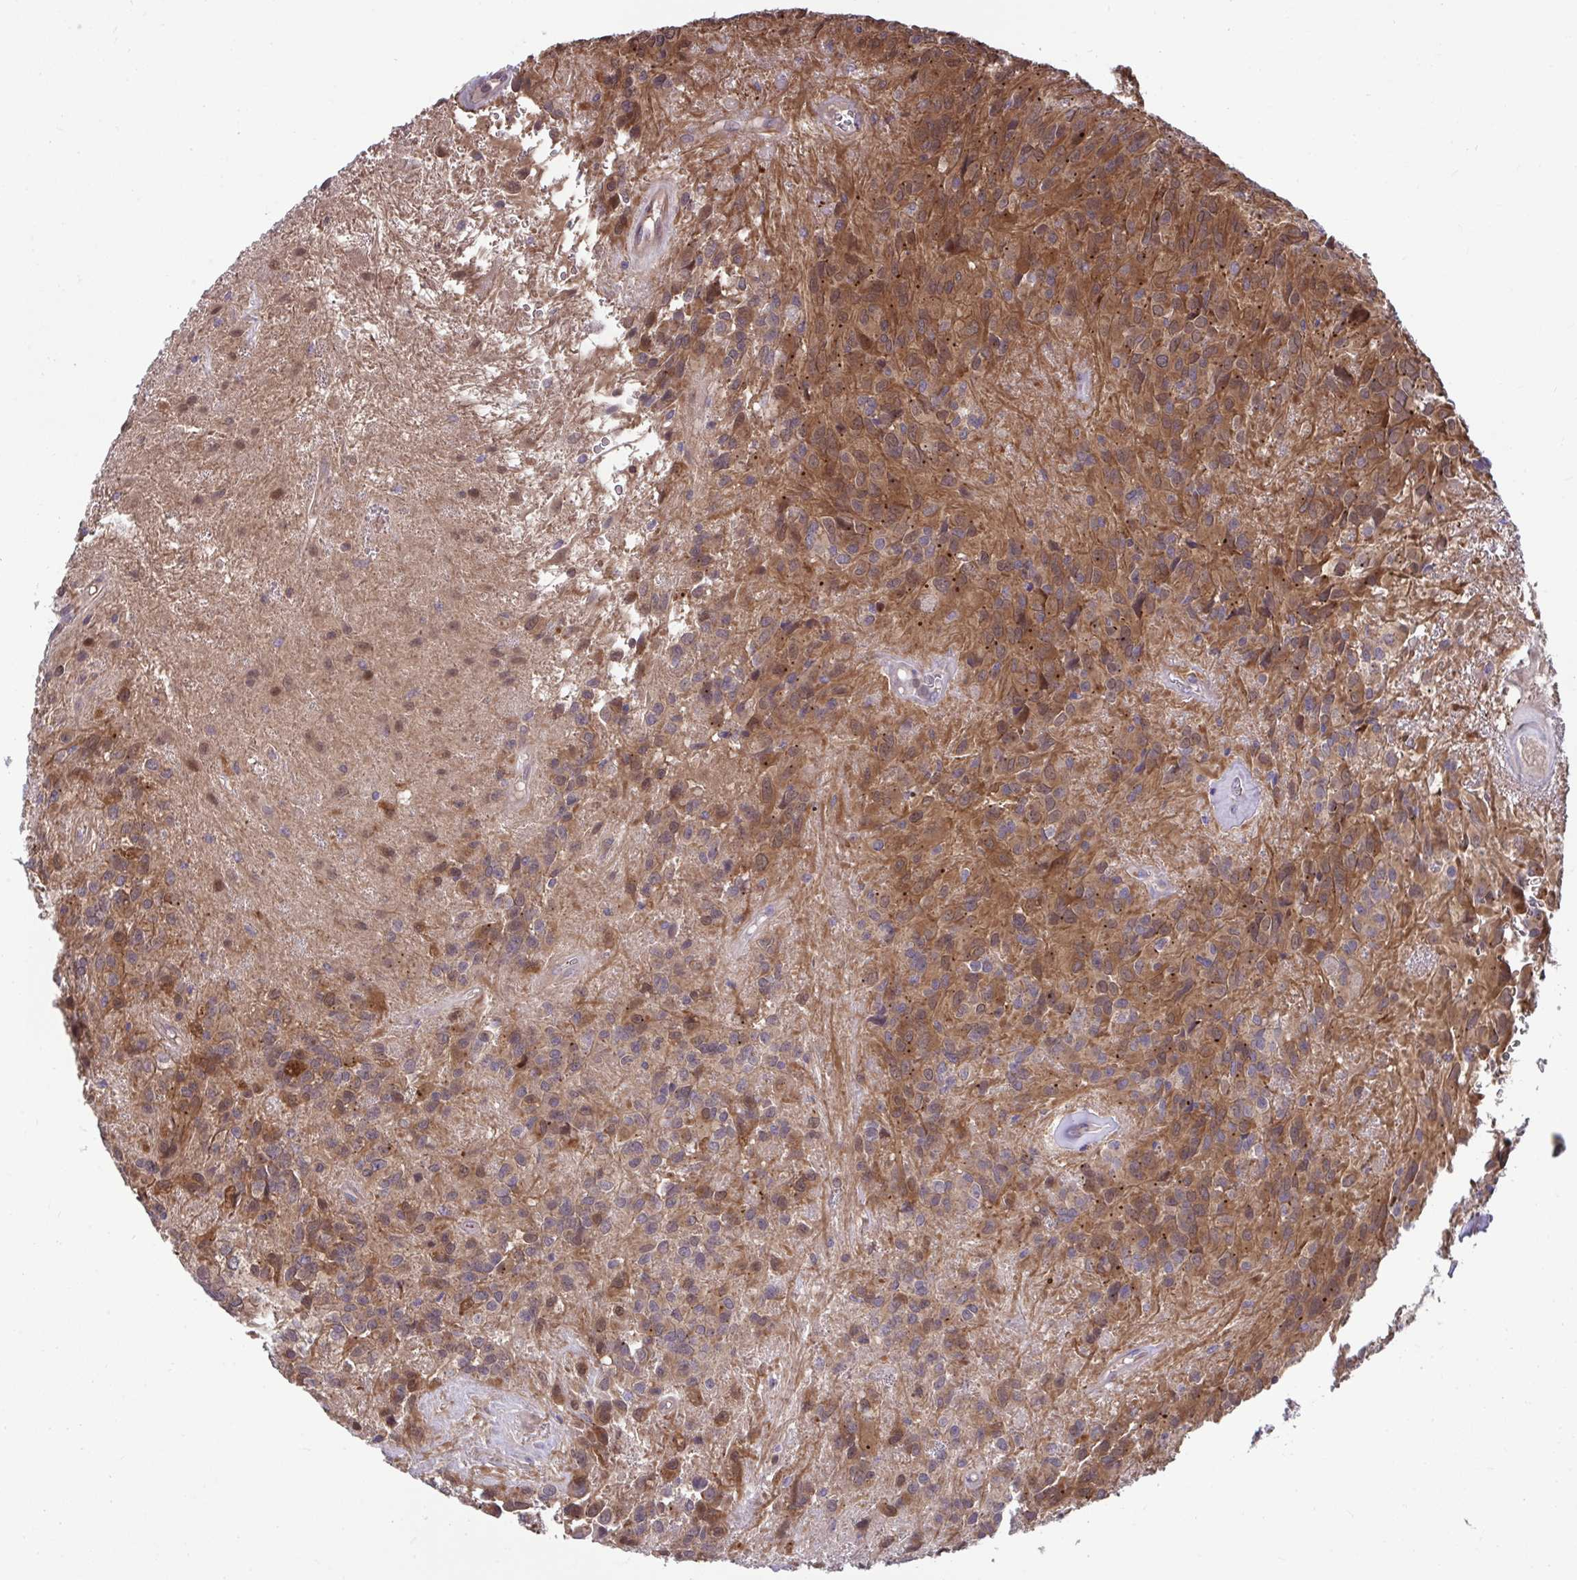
{"staining": {"intensity": "moderate", "quantity": ">75%", "location": "cytoplasmic/membranous"}, "tissue": "glioma", "cell_type": "Tumor cells", "image_type": "cancer", "snomed": [{"axis": "morphology", "description": "Glioma, malignant, Low grade"}, {"axis": "topography", "description": "Brain"}], "caption": "Tumor cells show medium levels of moderate cytoplasmic/membranous expression in approximately >75% of cells in human malignant low-grade glioma.", "gene": "PCDHB7", "patient": {"sex": "male", "age": 56}}